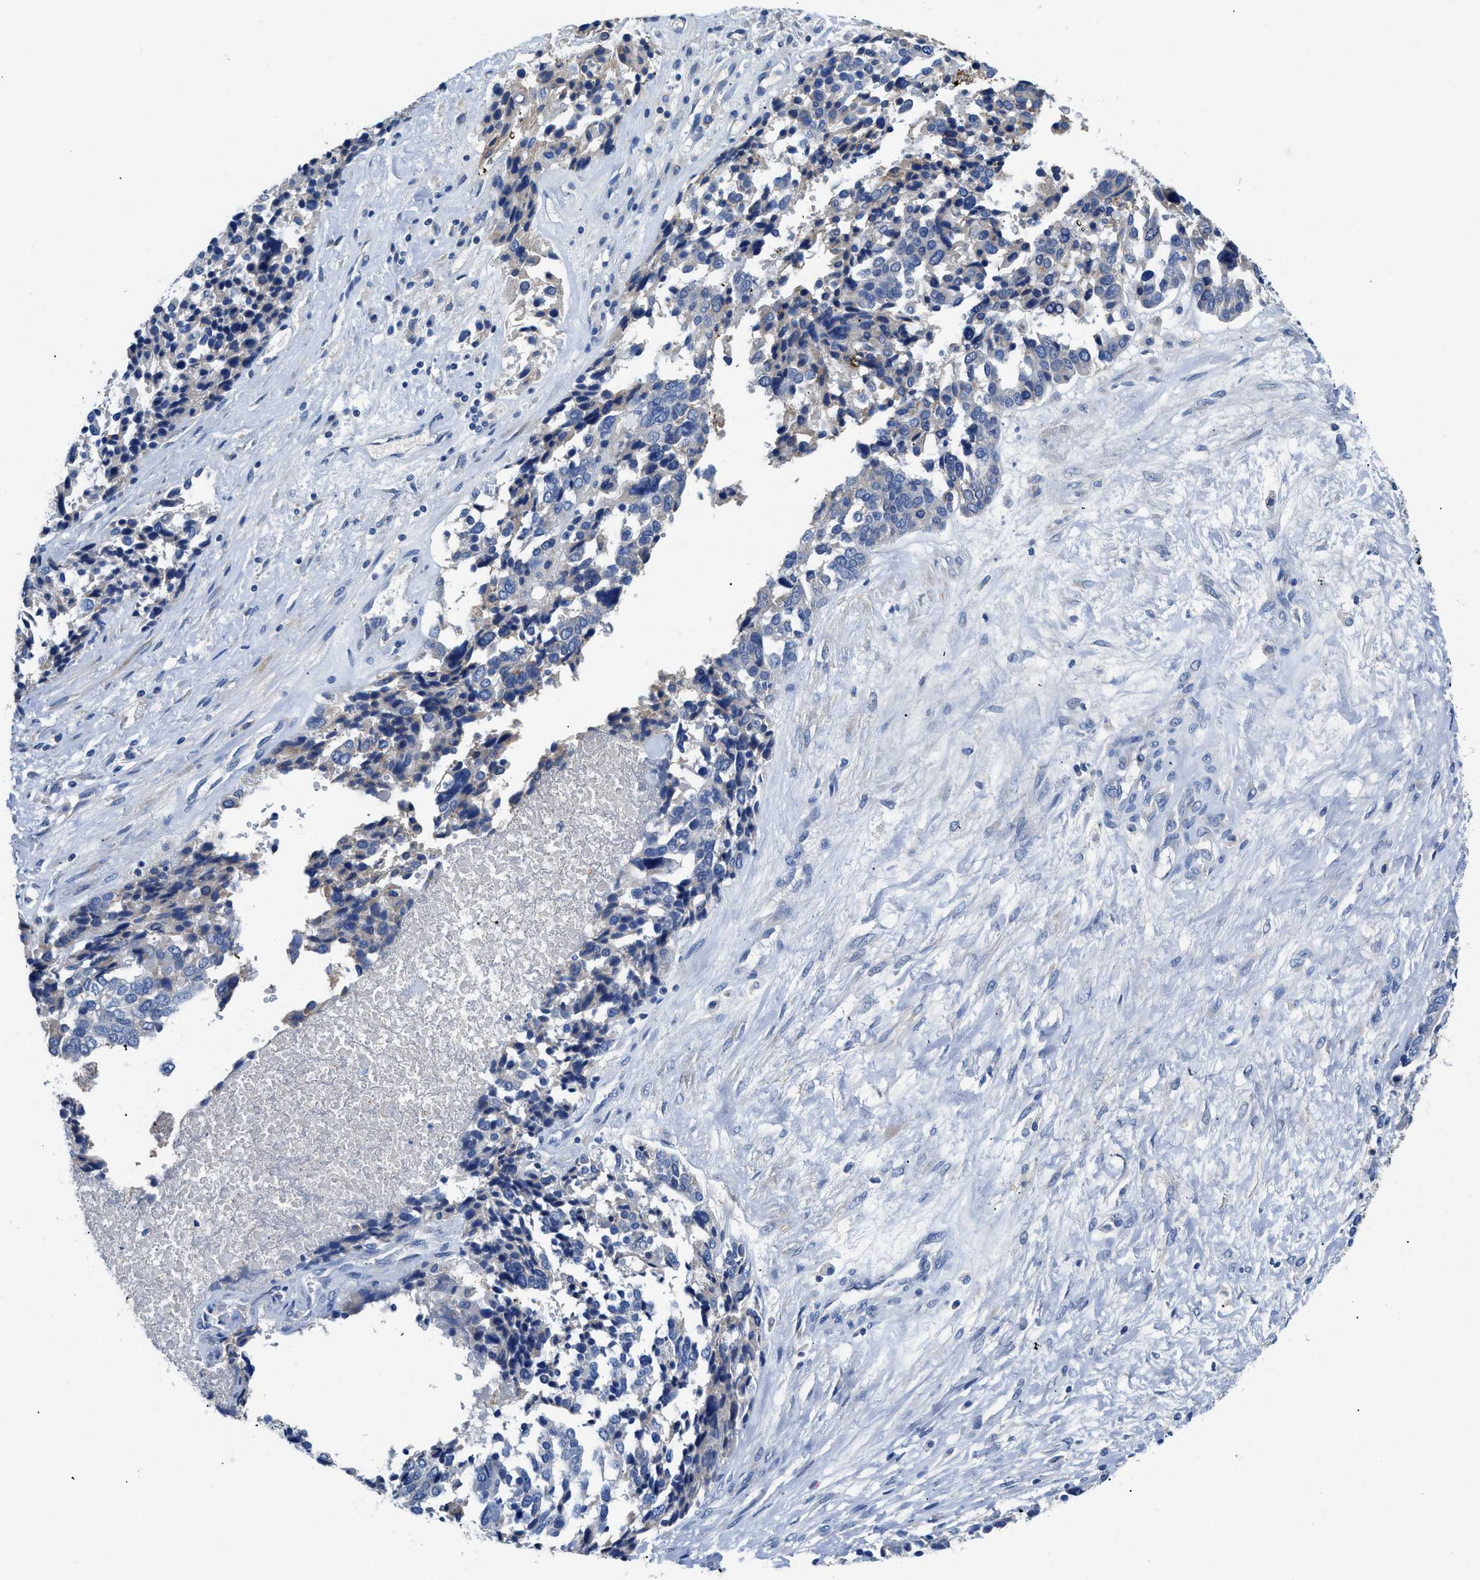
{"staining": {"intensity": "weak", "quantity": "<25%", "location": "cytoplasmic/membranous"}, "tissue": "ovarian cancer", "cell_type": "Tumor cells", "image_type": "cancer", "snomed": [{"axis": "morphology", "description": "Cystadenocarcinoma, serous, NOS"}, {"axis": "topography", "description": "Ovary"}], "caption": "A high-resolution micrograph shows IHC staining of ovarian cancer (serous cystadenocarcinoma), which shows no significant positivity in tumor cells. (Brightfield microscopy of DAB immunohistochemistry at high magnification).", "gene": "SLC10A6", "patient": {"sex": "female", "age": 44}}